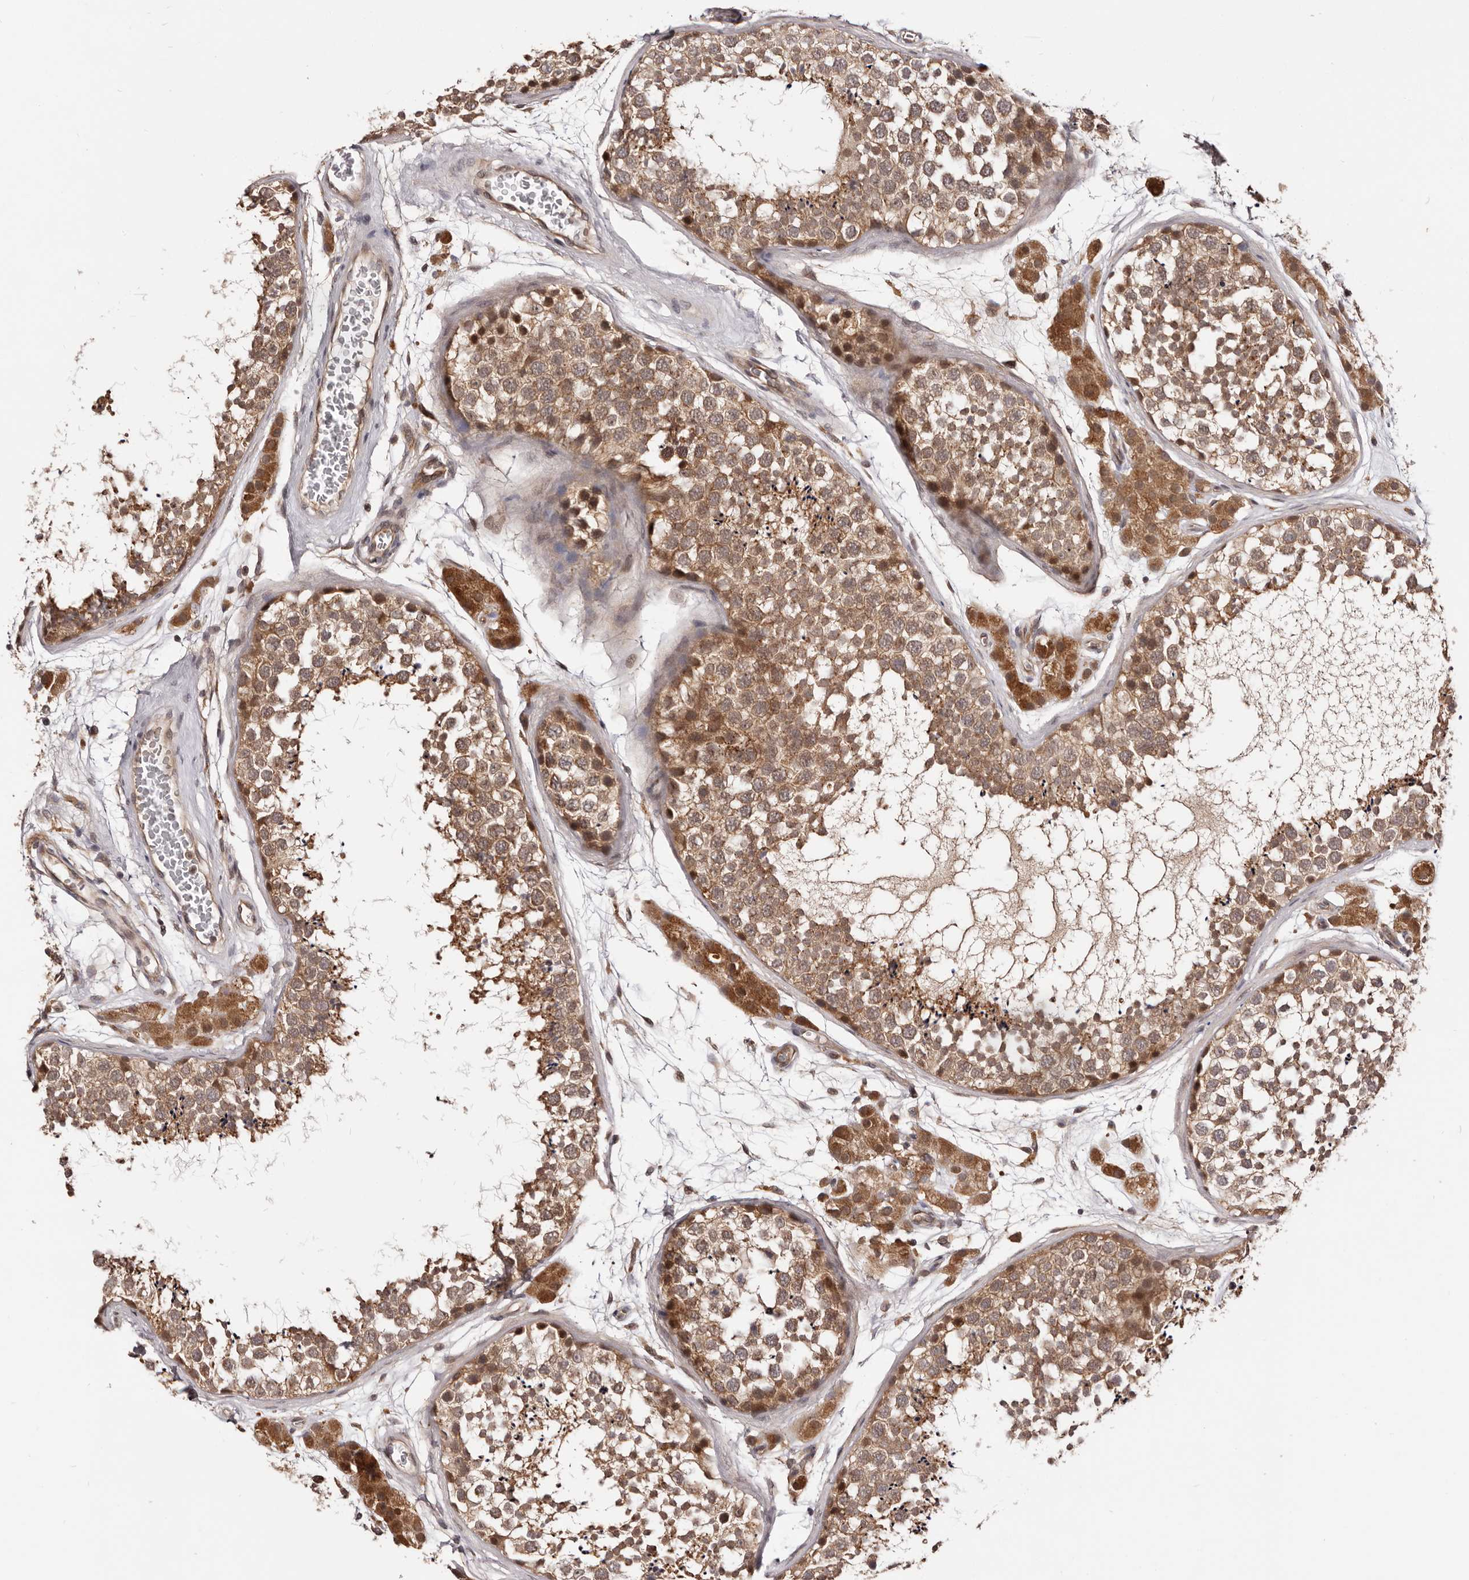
{"staining": {"intensity": "moderate", "quantity": ">75%", "location": "cytoplasmic/membranous"}, "tissue": "testis", "cell_type": "Cells in seminiferous ducts", "image_type": "normal", "snomed": [{"axis": "morphology", "description": "Normal tissue, NOS"}, {"axis": "topography", "description": "Testis"}], "caption": "Cells in seminiferous ducts demonstrate medium levels of moderate cytoplasmic/membranous staining in about >75% of cells in unremarkable human testis. (DAB IHC, brown staining for protein, blue staining for nuclei).", "gene": "MDP1", "patient": {"sex": "male", "age": 56}}